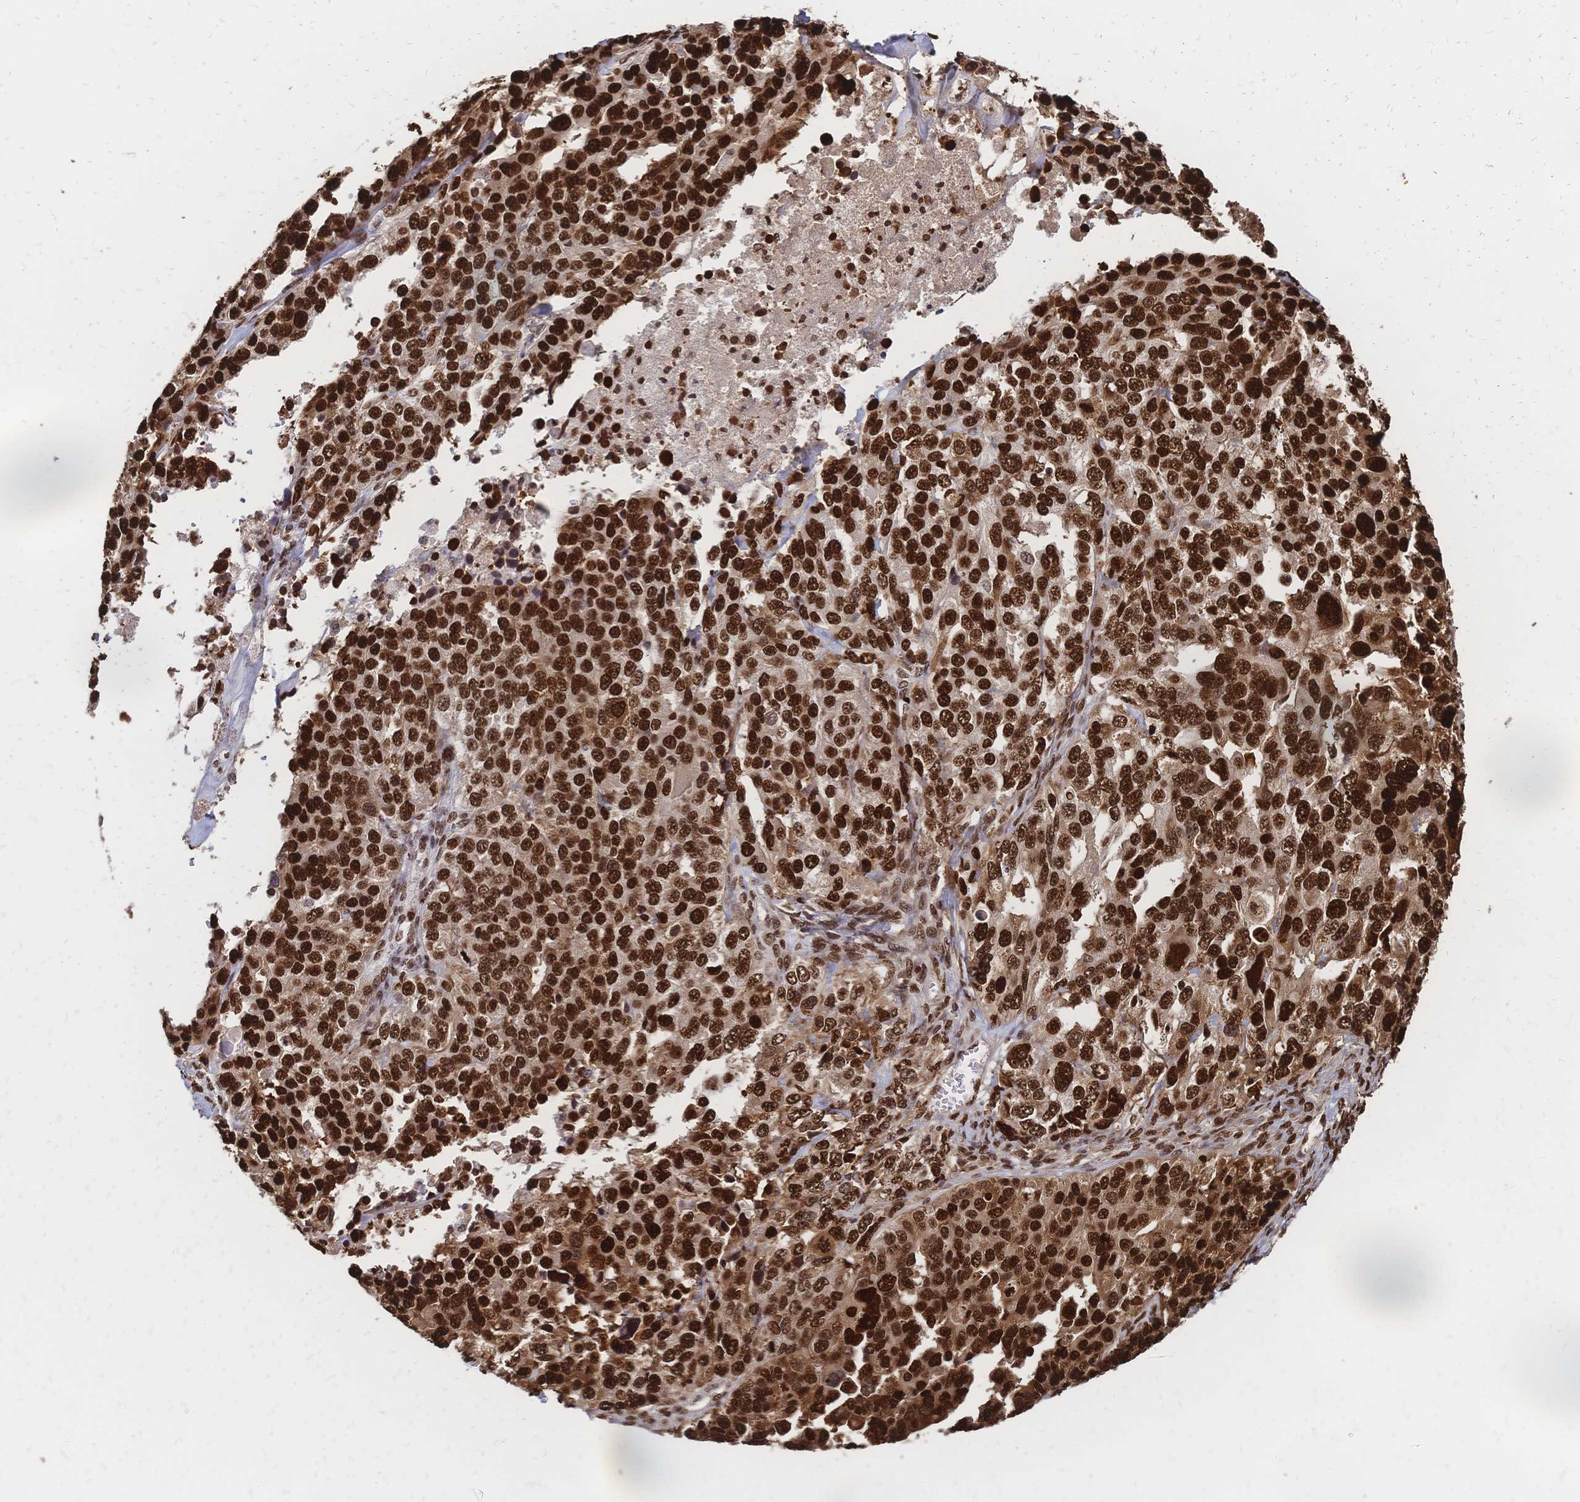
{"staining": {"intensity": "strong", "quantity": ">75%", "location": "nuclear"}, "tissue": "ovarian cancer", "cell_type": "Tumor cells", "image_type": "cancer", "snomed": [{"axis": "morphology", "description": "Cystadenocarcinoma, serous, NOS"}, {"axis": "topography", "description": "Ovary"}], "caption": "Immunohistochemistry (IHC) photomicrograph of serous cystadenocarcinoma (ovarian) stained for a protein (brown), which shows high levels of strong nuclear staining in approximately >75% of tumor cells.", "gene": "HDGF", "patient": {"sex": "female", "age": 76}}